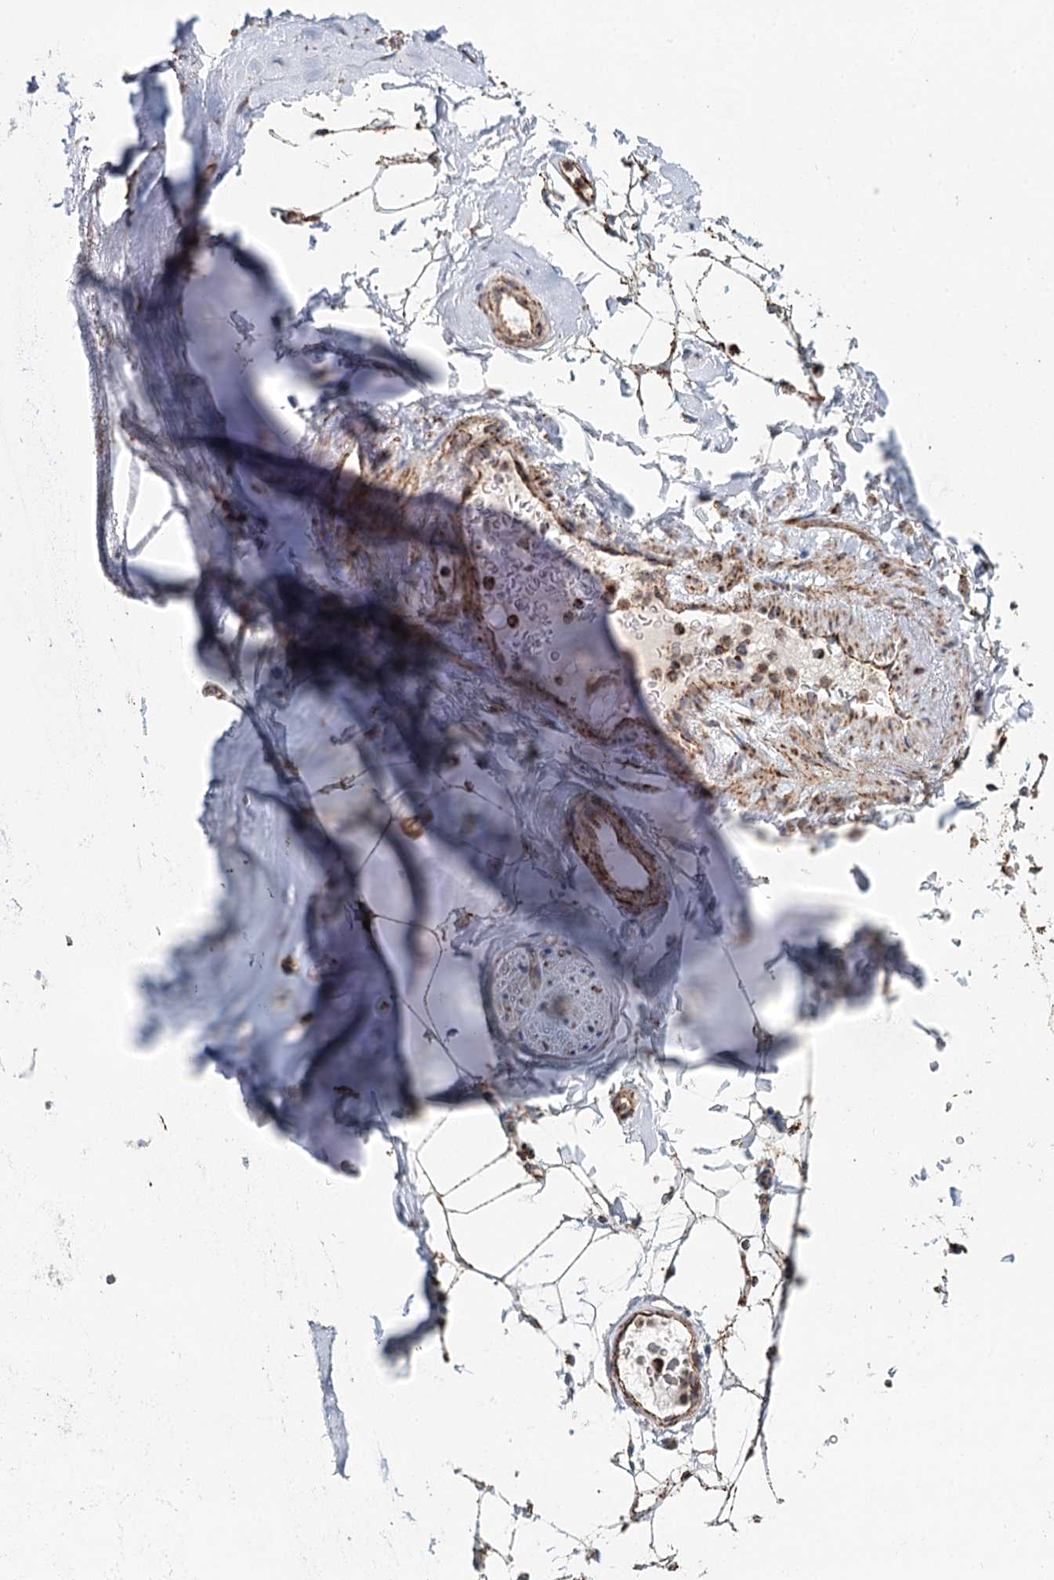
{"staining": {"intensity": "moderate", "quantity": "25%-75%", "location": "cytoplasmic/membranous"}, "tissue": "adipose tissue", "cell_type": "Adipocytes", "image_type": "normal", "snomed": [{"axis": "morphology", "description": "Normal tissue, NOS"}, {"axis": "topography", "description": "Cartilage tissue"}, {"axis": "topography", "description": "Bronchus"}], "caption": "IHC of normal human adipose tissue shows medium levels of moderate cytoplasmic/membranous expression in approximately 25%-75% of adipocytes. The staining was performed using DAB (3,3'-diaminobenzidine) to visualize the protein expression in brown, while the nuclei were stained in blue with hematoxylin (Magnification: 20x).", "gene": "APH1A", "patient": {"sex": "female", "age": 73}}